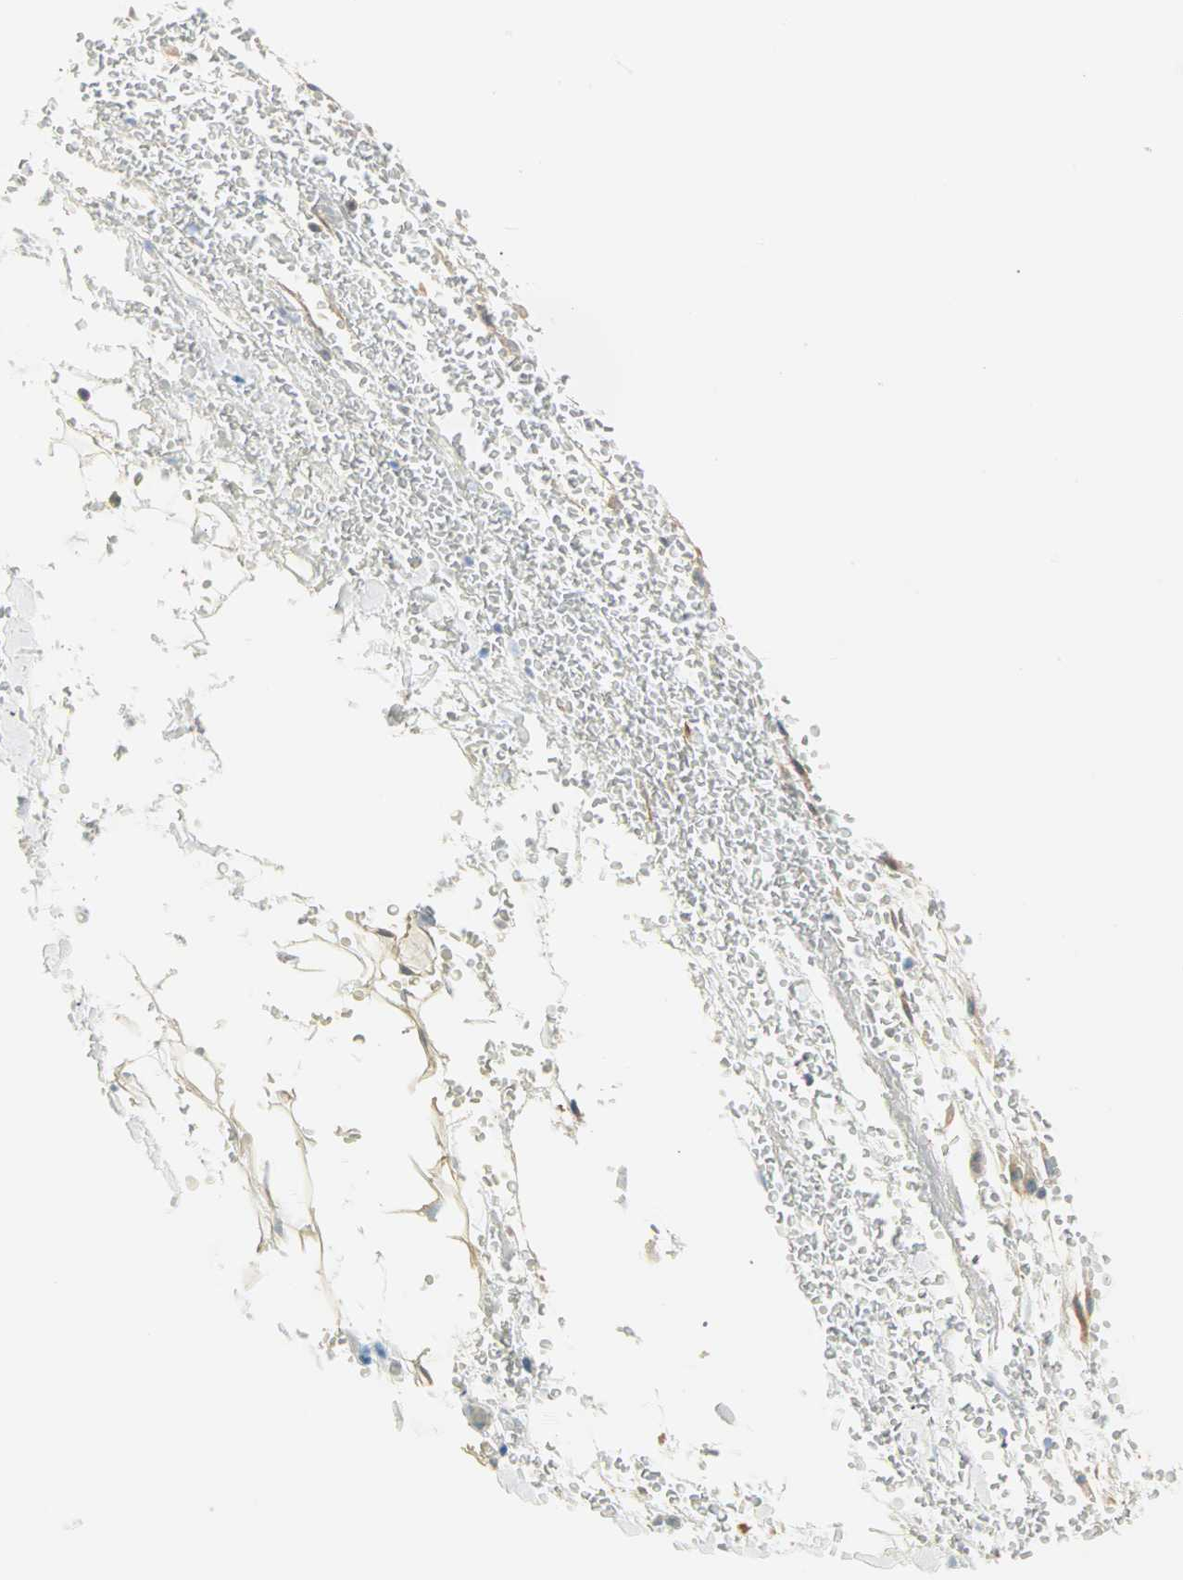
{"staining": {"intensity": "moderate", "quantity": ">75%", "location": "cytoplasmic/membranous"}, "tissue": "adipose tissue", "cell_type": "Adipocytes", "image_type": "normal", "snomed": [{"axis": "morphology", "description": "Normal tissue, NOS"}, {"axis": "morphology", "description": "Inflammation, NOS"}, {"axis": "topography", "description": "Breast"}], "caption": "A medium amount of moderate cytoplasmic/membranous expression is identified in about >75% of adipocytes in unremarkable adipose tissue.", "gene": "ATF6", "patient": {"sex": "female", "age": 65}}